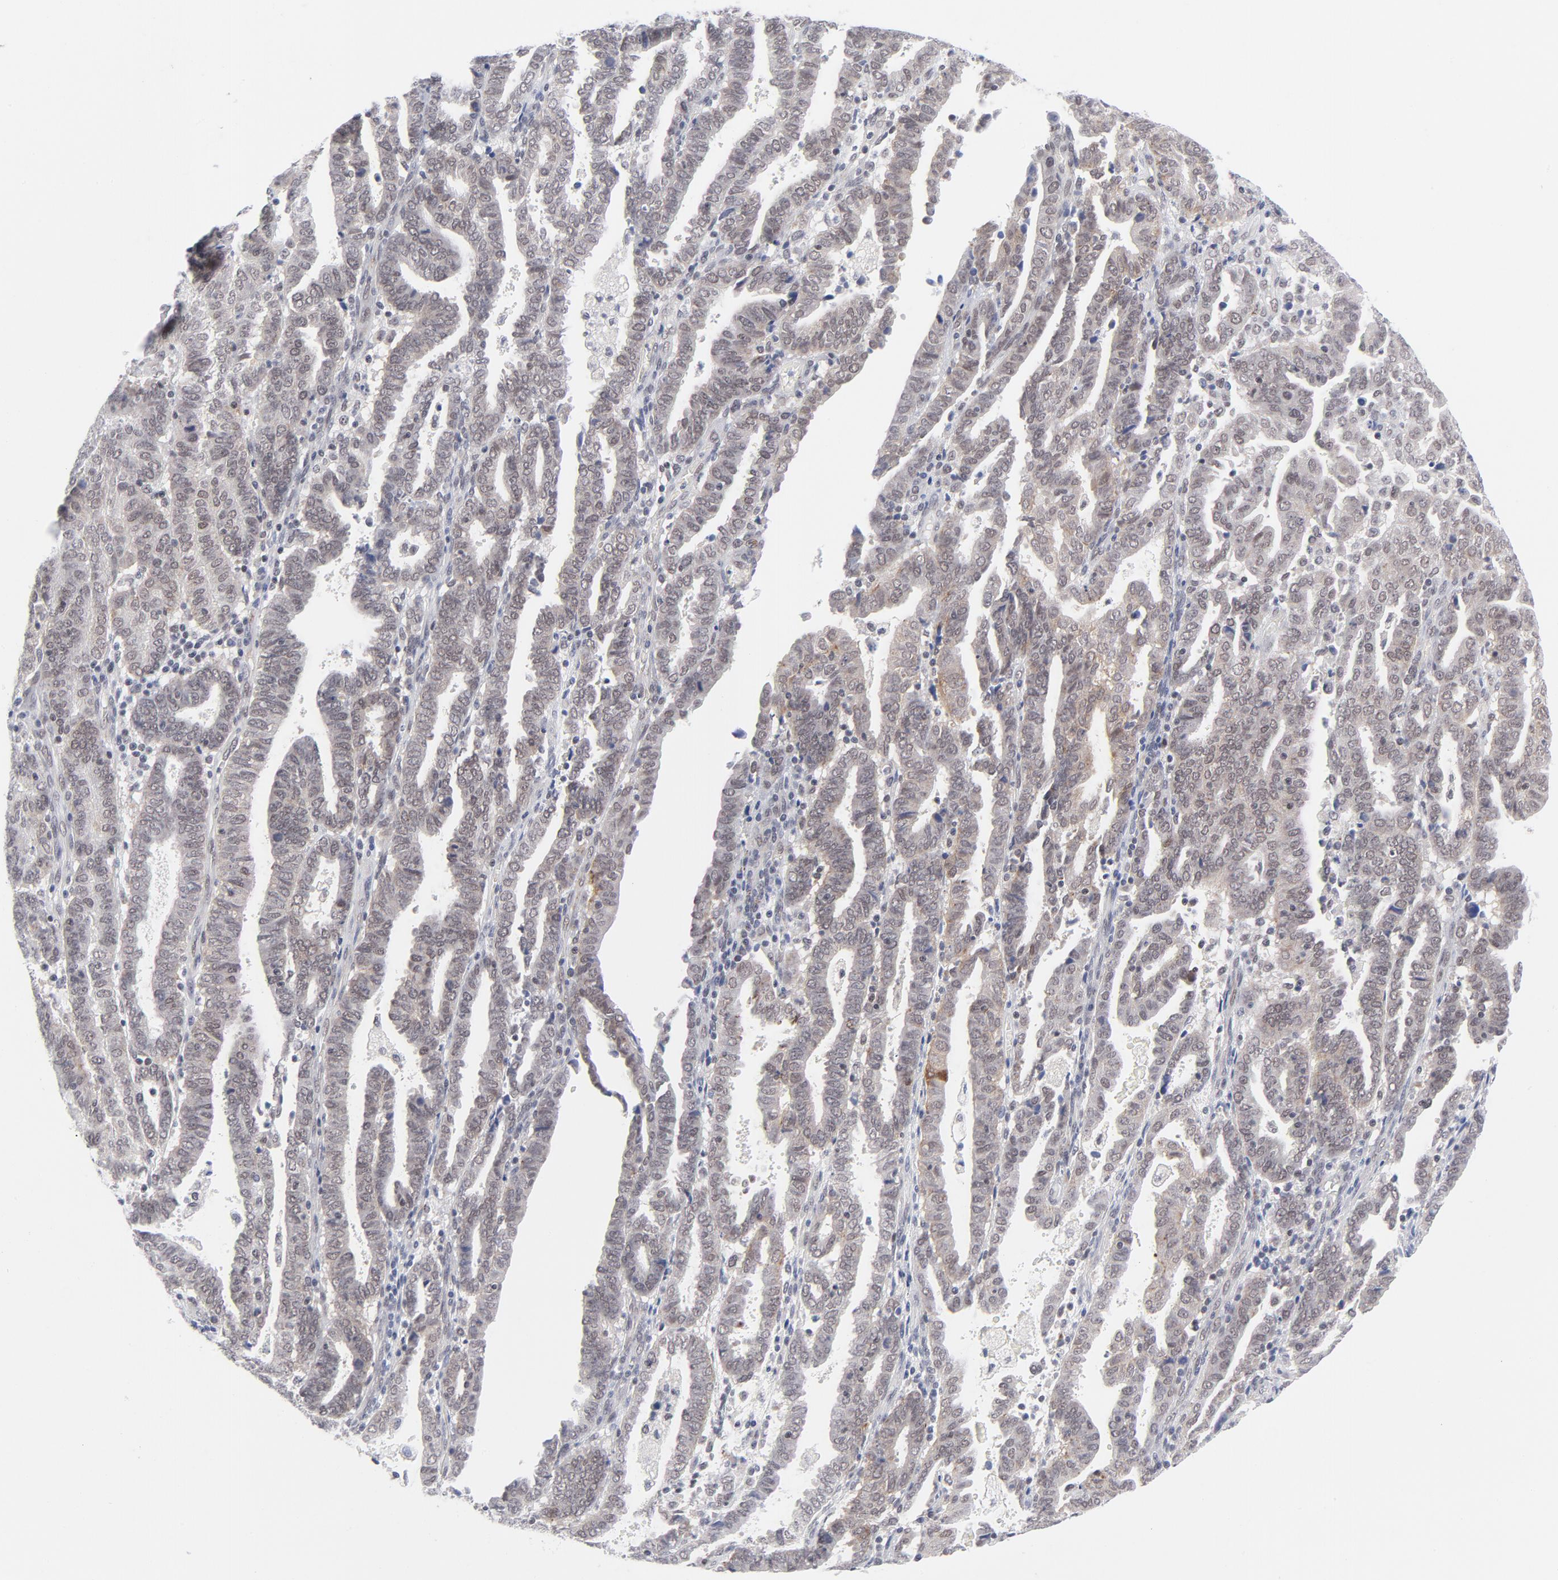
{"staining": {"intensity": "weak", "quantity": "25%-75%", "location": "cytoplasmic/membranous,nuclear"}, "tissue": "endometrial cancer", "cell_type": "Tumor cells", "image_type": "cancer", "snomed": [{"axis": "morphology", "description": "Adenocarcinoma, NOS"}, {"axis": "topography", "description": "Uterus"}], "caption": "There is low levels of weak cytoplasmic/membranous and nuclear staining in tumor cells of endometrial cancer (adenocarcinoma), as demonstrated by immunohistochemical staining (brown color).", "gene": "BAP1", "patient": {"sex": "female", "age": 83}}